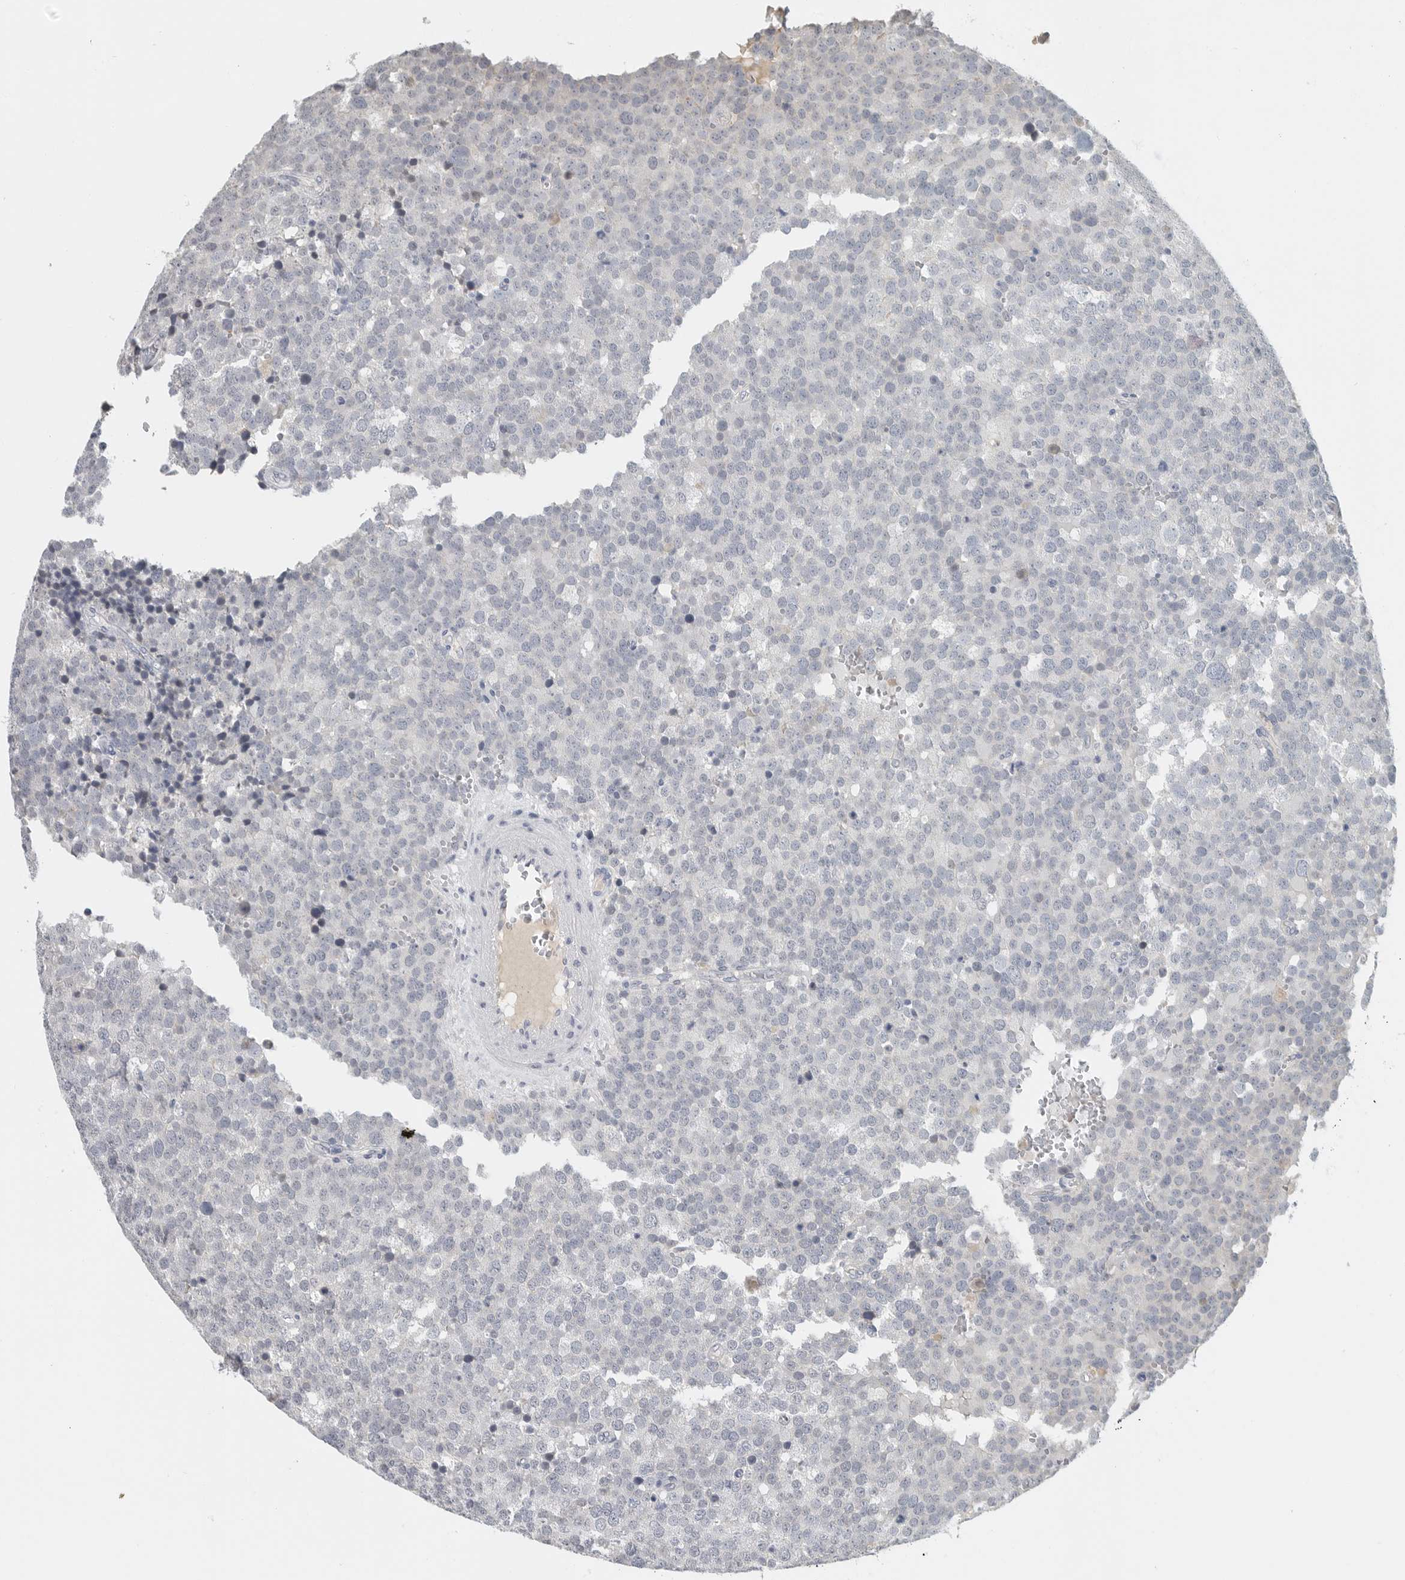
{"staining": {"intensity": "negative", "quantity": "none", "location": "none"}, "tissue": "testis cancer", "cell_type": "Tumor cells", "image_type": "cancer", "snomed": [{"axis": "morphology", "description": "Seminoma, NOS"}, {"axis": "topography", "description": "Testis"}], "caption": "A micrograph of human testis seminoma is negative for staining in tumor cells.", "gene": "PAM", "patient": {"sex": "male", "age": 71}}